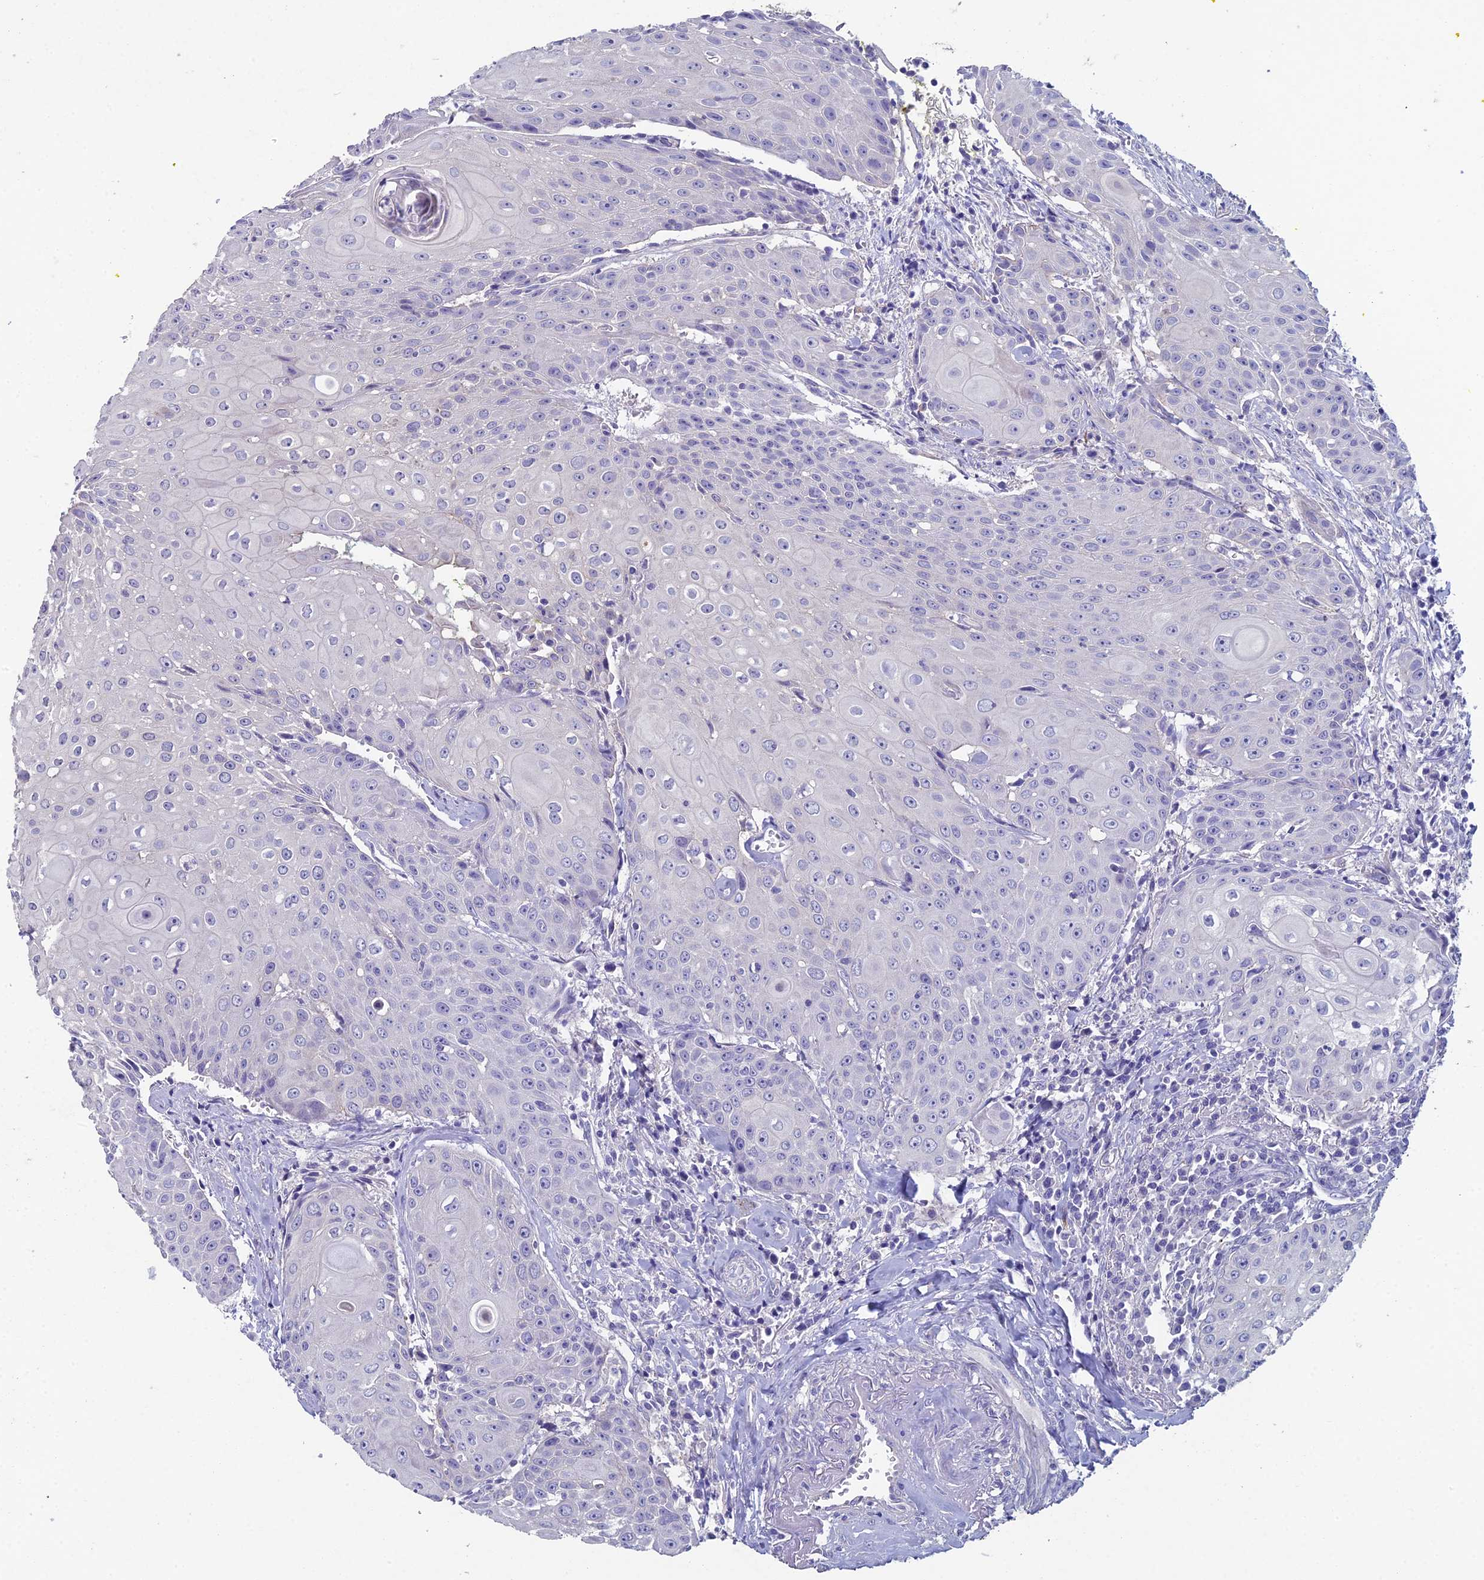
{"staining": {"intensity": "negative", "quantity": "none", "location": "none"}, "tissue": "head and neck cancer", "cell_type": "Tumor cells", "image_type": "cancer", "snomed": [{"axis": "morphology", "description": "Squamous cell carcinoma, NOS"}, {"axis": "topography", "description": "Oral tissue"}, {"axis": "topography", "description": "Head-Neck"}], "caption": "DAB (3,3'-diaminobenzidine) immunohistochemical staining of head and neck cancer exhibits no significant positivity in tumor cells.", "gene": "NCAM1", "patient": {"sex": "female", "age": 82}}